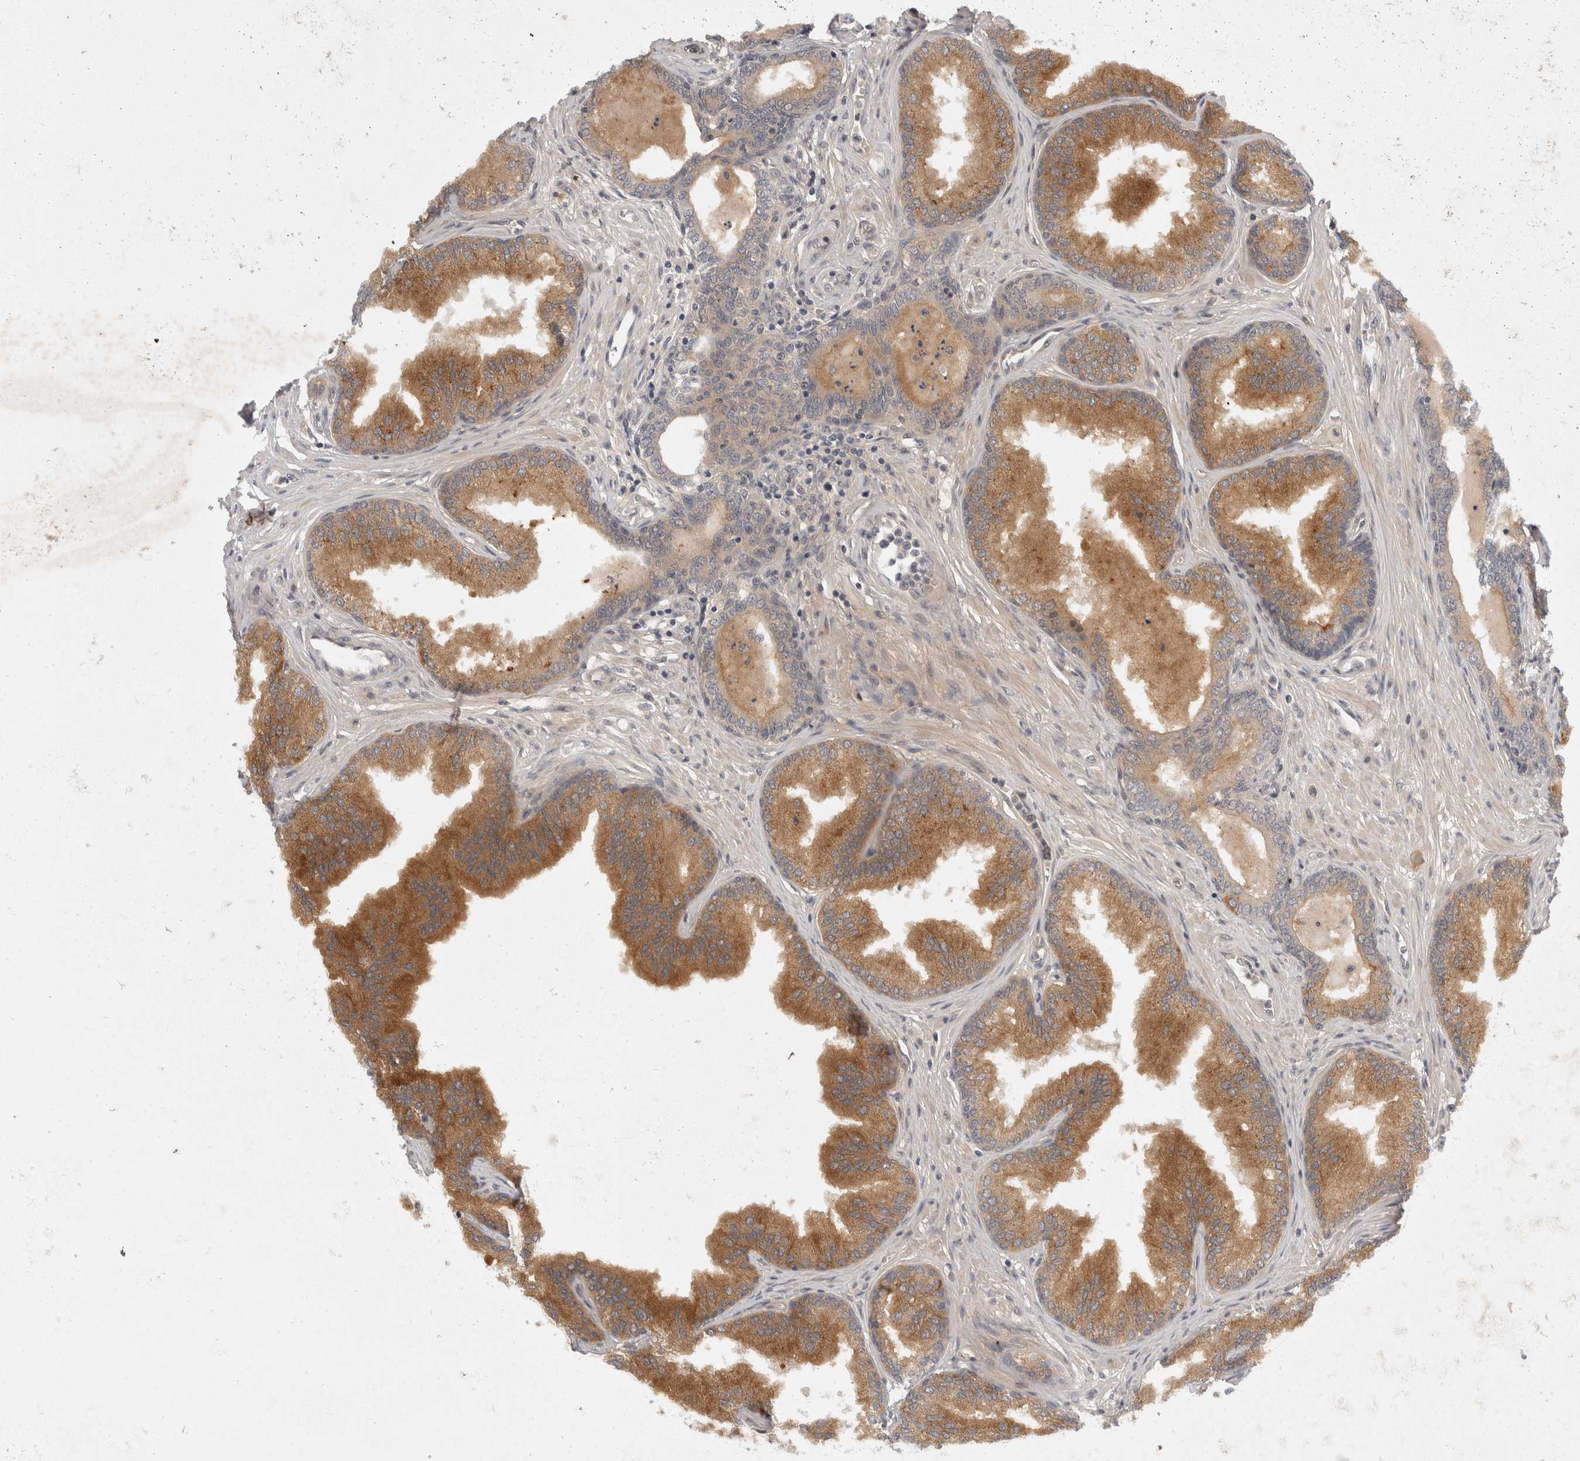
{"staining": {"intensity": "moderate", "quantity": ">75%", "location": "cytoplasmic/membranous"}, "tissue": "prostate cancer", "cell_type": "Tumor cells", "image_type": "cancer", "snomed": [{"axis": "morphology", "description": "Adenocarcinoma, High grade"}, {"axis": "topography", "description": "Prostate"}], "caption": "Prostate cancer (adenocarcinoma (high-grade)) was stained to show a protein in brown. There is medium levels of moderate cytoplasmic/membranous staining in approximately >75% of tumor cells.", "gene": "TOM1L2", "patient": {"sex": "male", "age": 70}}